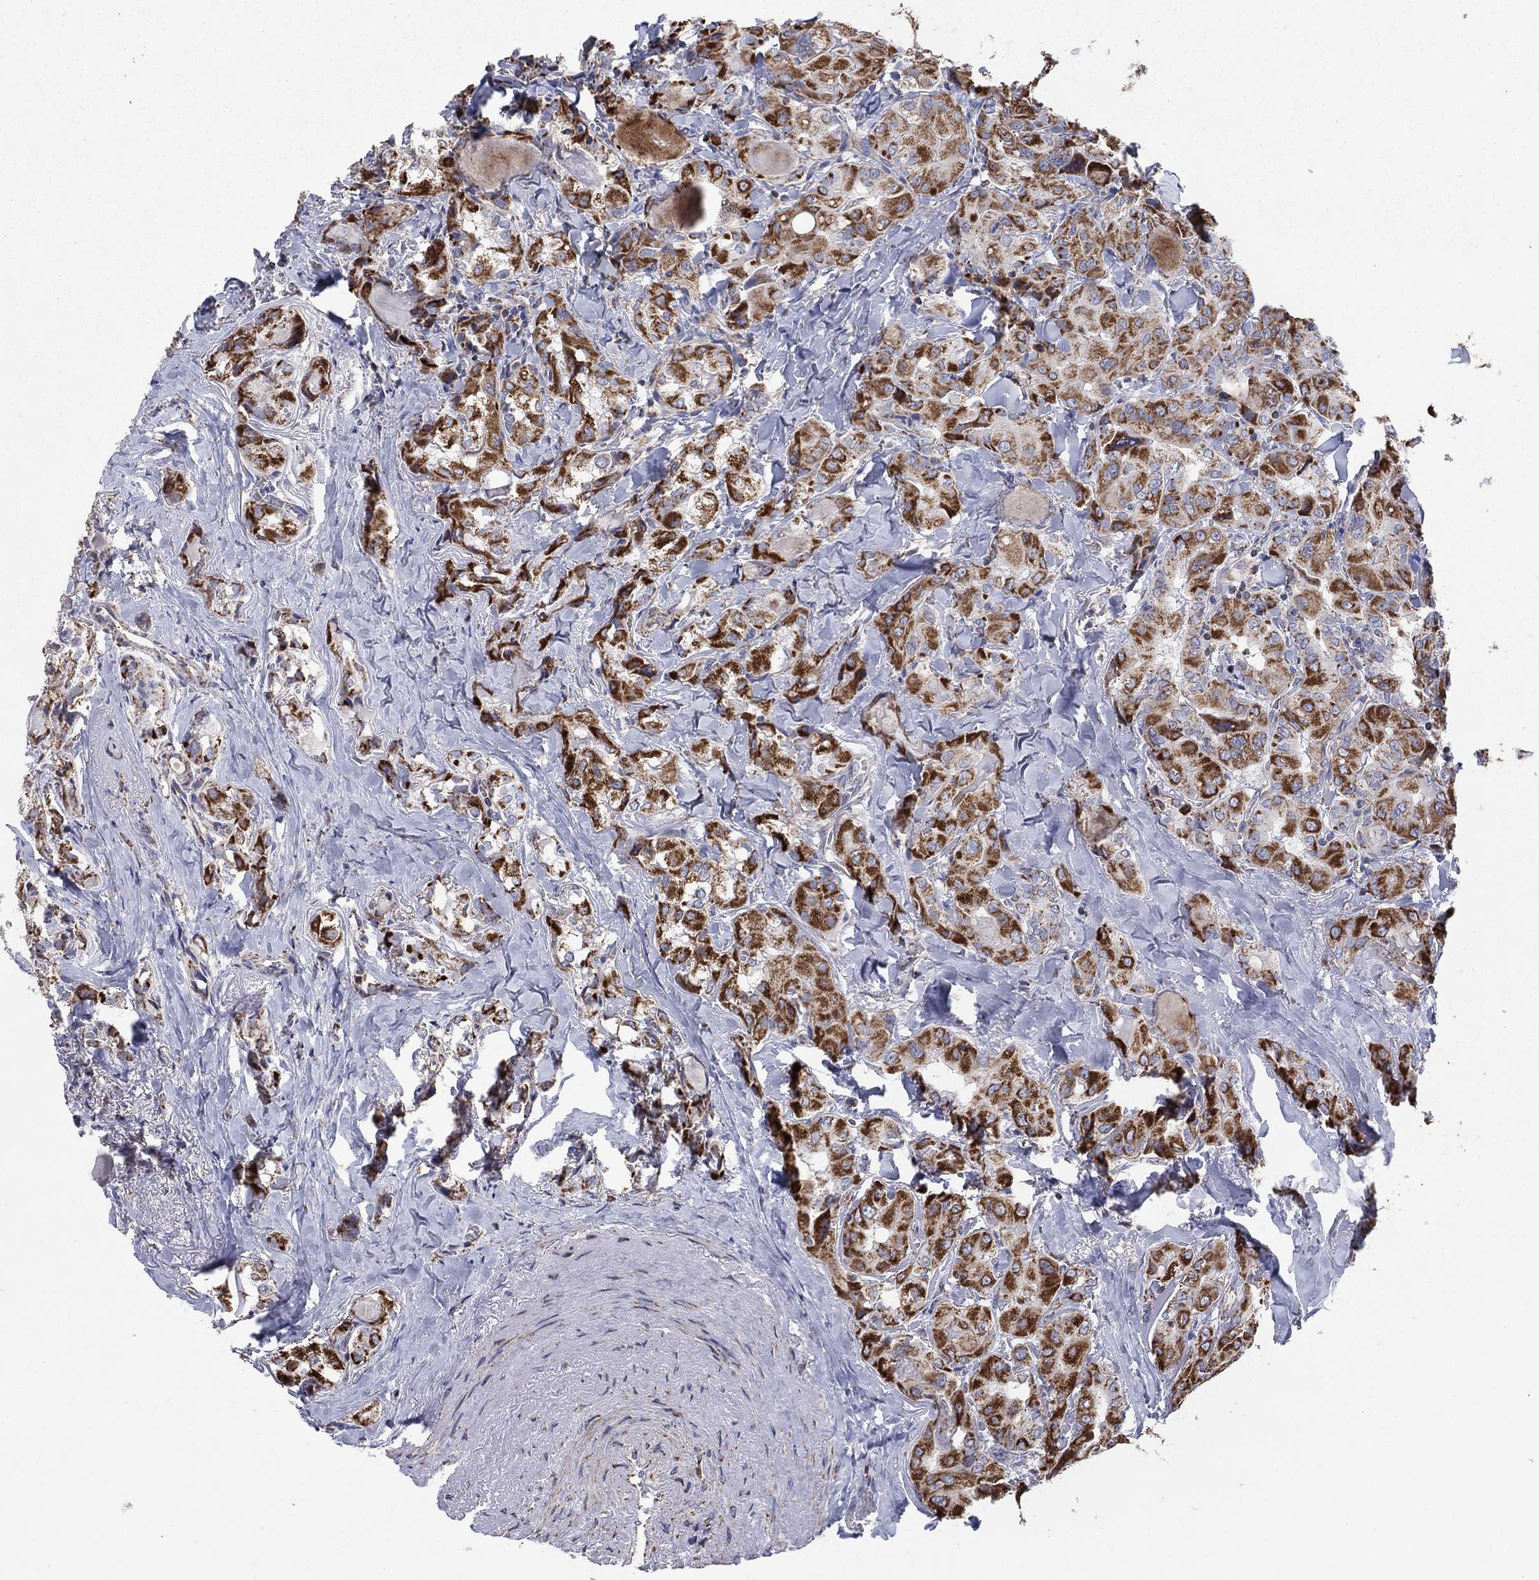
{"staining": {"intensity": "strong", "quantity": ">75%", "location": "cytoplasmic/membranous"}, "tissue": "thyroid cancer", "cell_type": "Tumor cells", "image_type": "cancer", "snomed": [{"axis": "morphology", "description": "Normal tissue, NOS"}, {"axis": "morphology", "description": "Papillary adenocarcinoma, NOS"}, {"axis": "topography", "description": "Thyroid gland"}], "caption": "Strong cytoplasmic/membranous expression for a protein is appreciated in approximately >75% of tumor cells of thyroid cancer (papillary adenocarcinoma) using immunohistochemistry (IHC).", "gene": "C9orf85", "patient": {"sex": "female", "age": 66}}